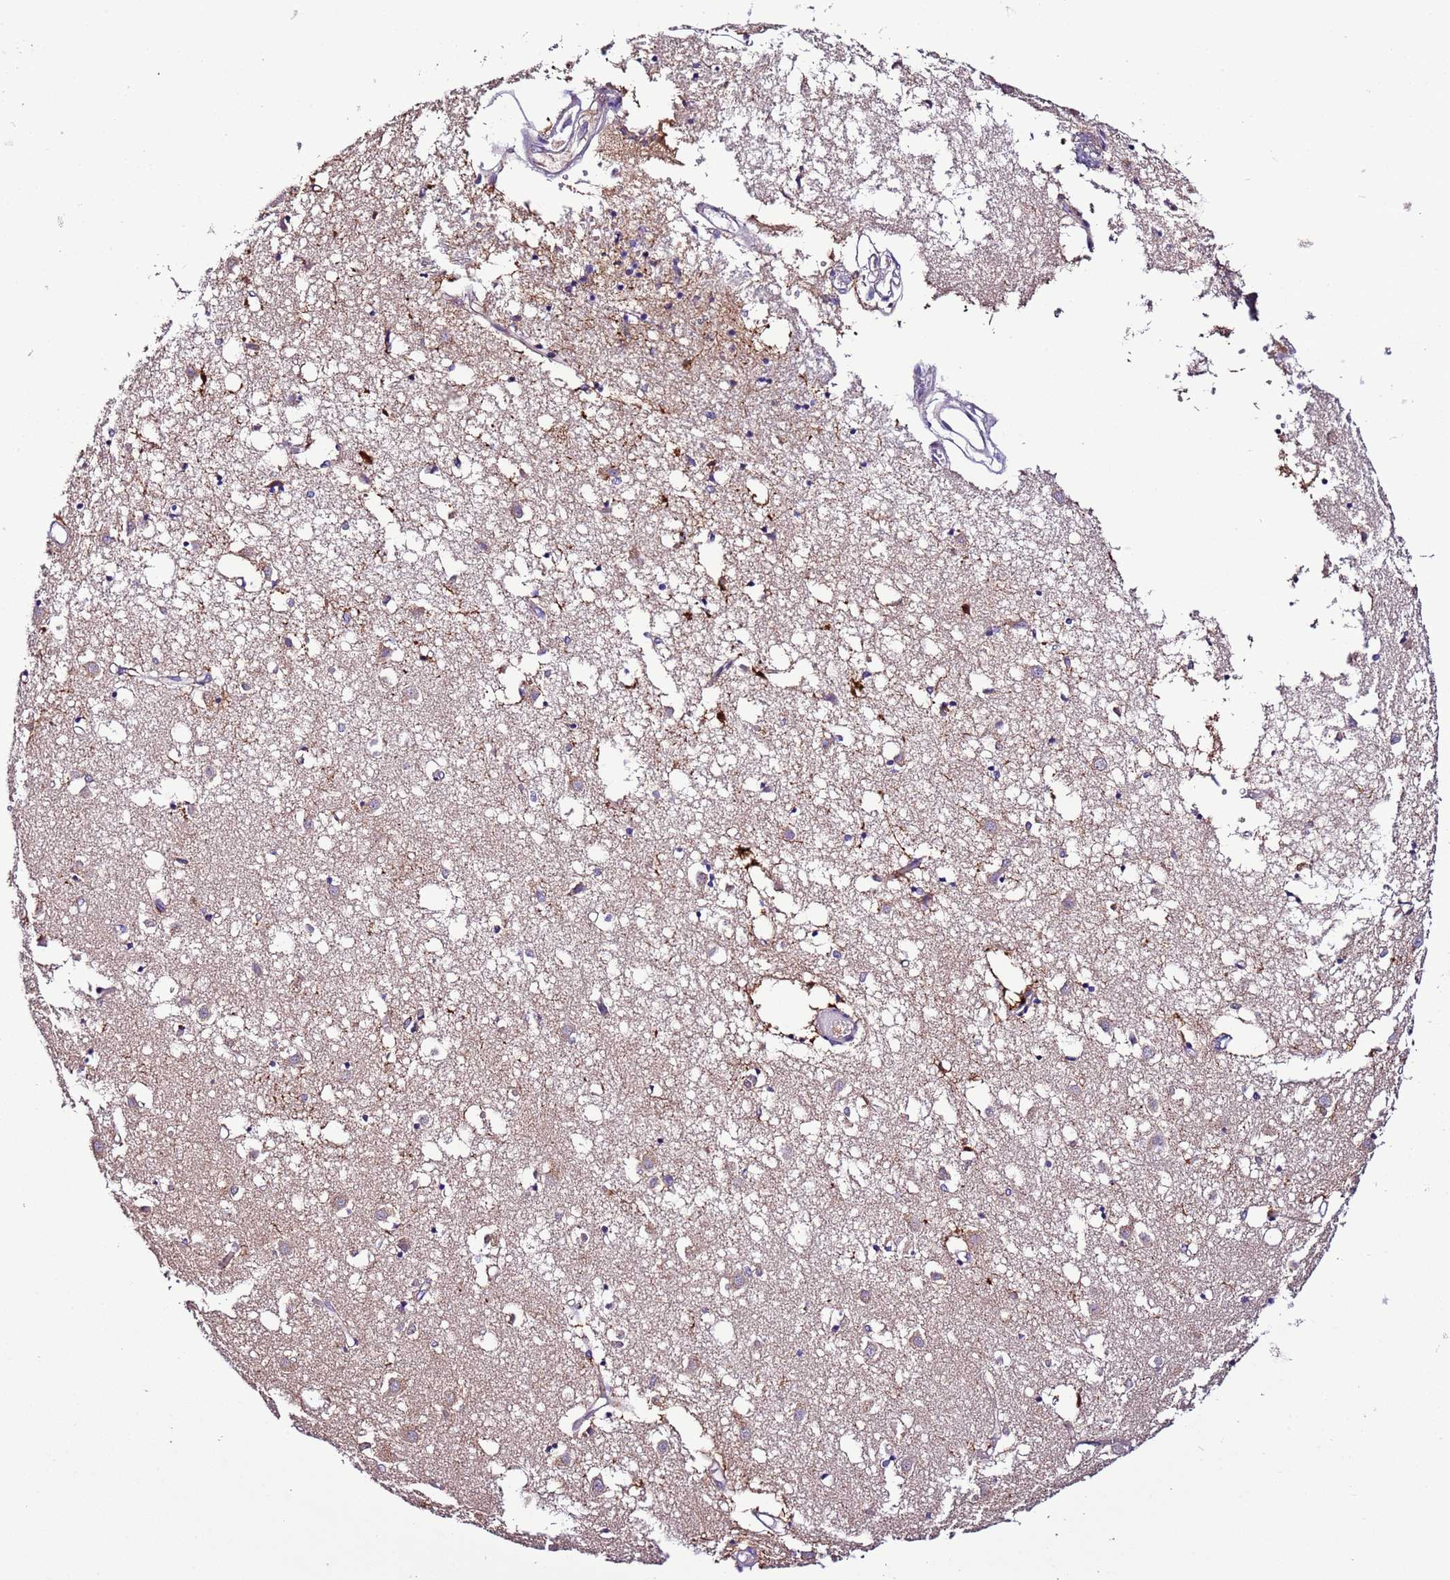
{"staining": {"intensity": "moderate", "quantity": "<25%", "location": "cytoplasmic/membranous"}, "tissue": "caudate", "cell_type": "Glial cells", "image_type": "normal", "snomed": [{"axis": "morphology", "description": "Normal tissue, NOS"}, {"axis": "topography", "description": "Lateral ventricle wall"}], "caption": "Brown immunohistochemical staining in normal caudate displays moderate cytoplasmic/membranous positivity in about <25% of glial cells.", "gene": "FAM174C", "patient": {"sex": "male", "age": 70}}